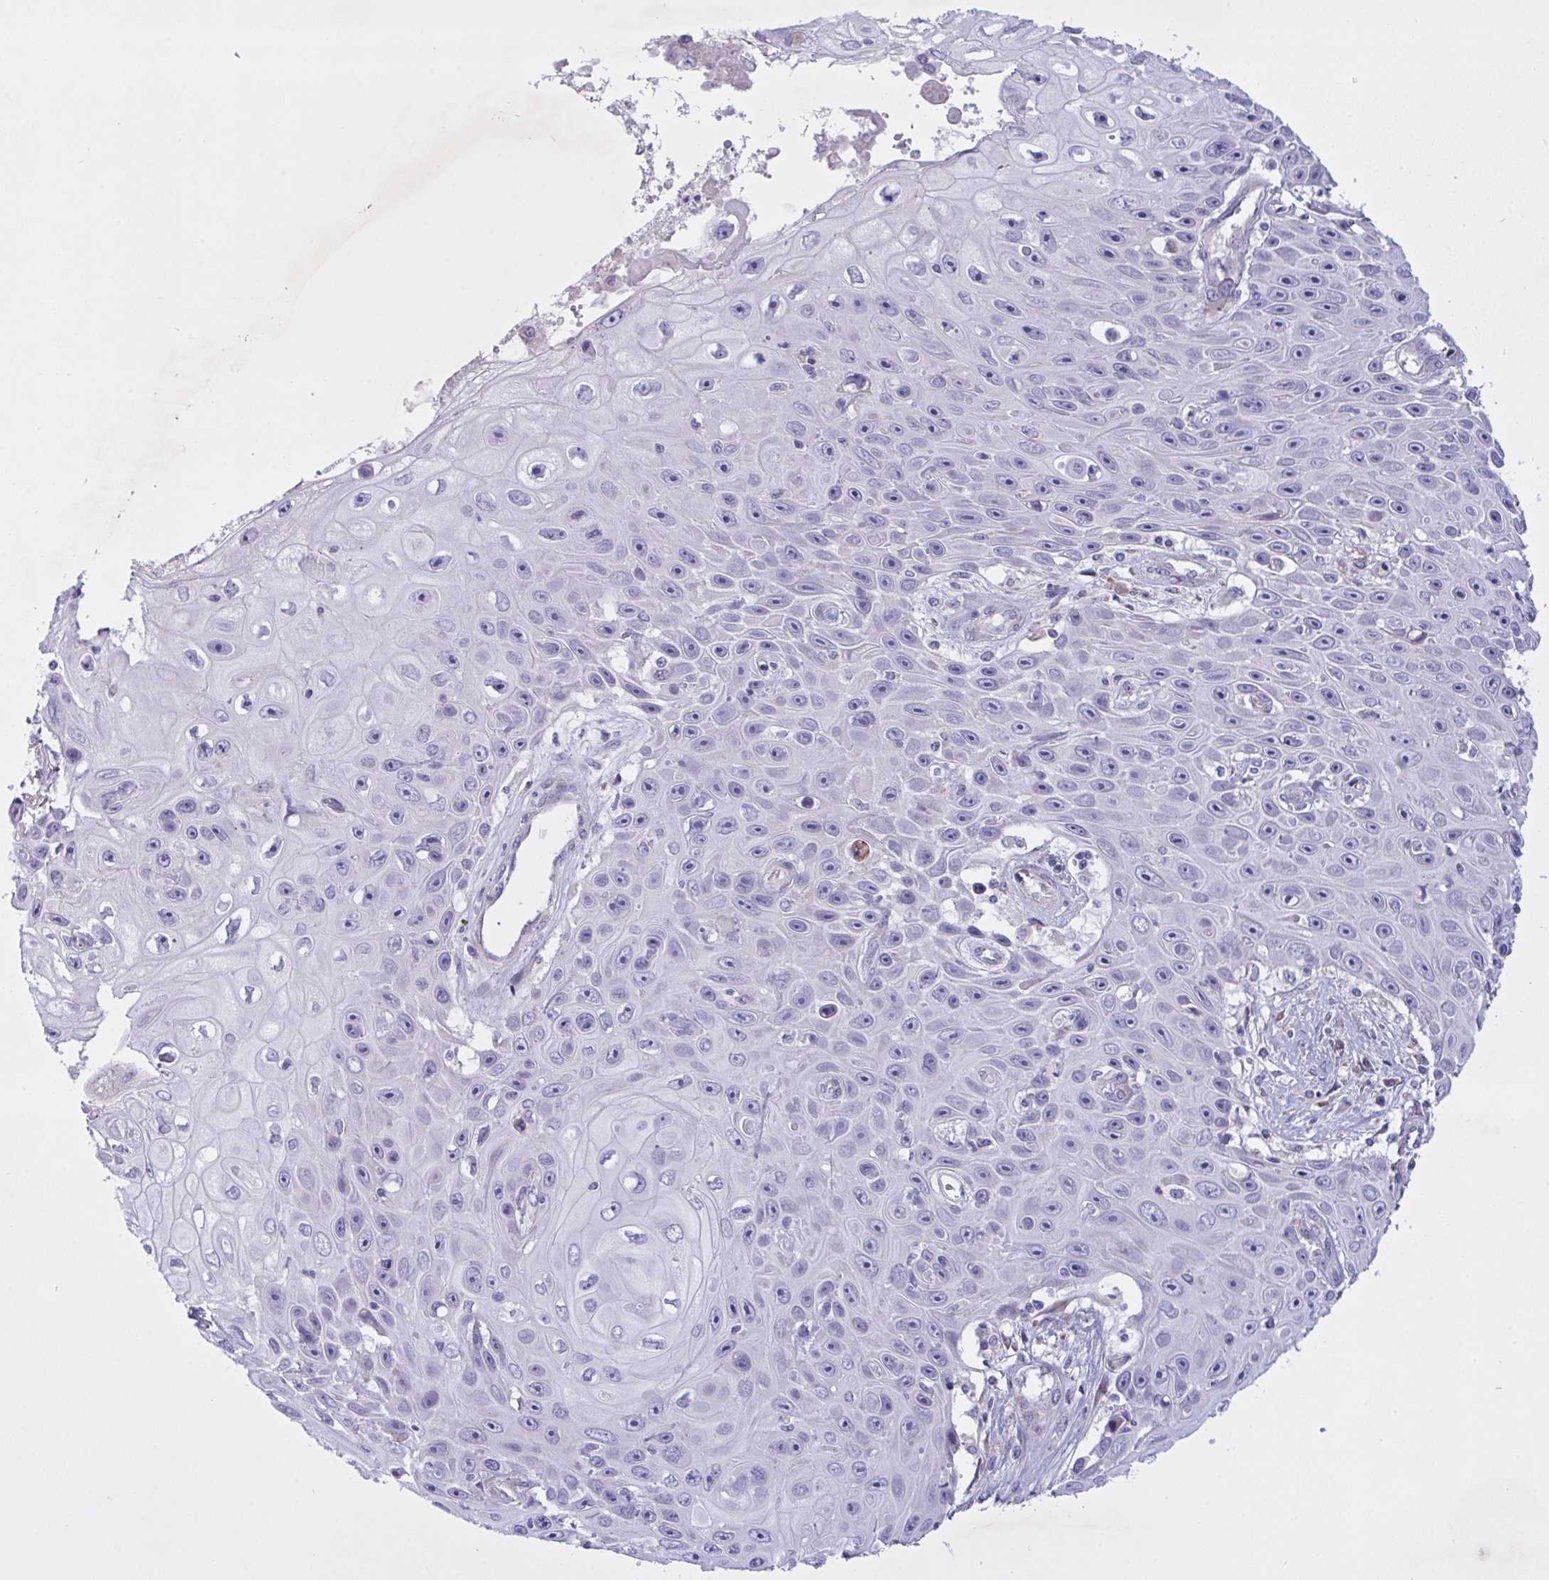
{"staining": {"intensity": "negative", "quantity": "none", "location": "none"}, "tissue": "skin cancer", "cell_type": "Tumor cells", "image_type": "cancer", "snomed": [{"axis": "morphology", "description": "Squamous cell carcinoma, NOS"}, {"axis": "topography", "description": "Skin"}], "caption": "Image shows no significant protein expression in tumor cells of skin cancer (squamous cell carcinoma).", "gene": "FAM86B1", "patient": {"sex": "male", "age": 82}}